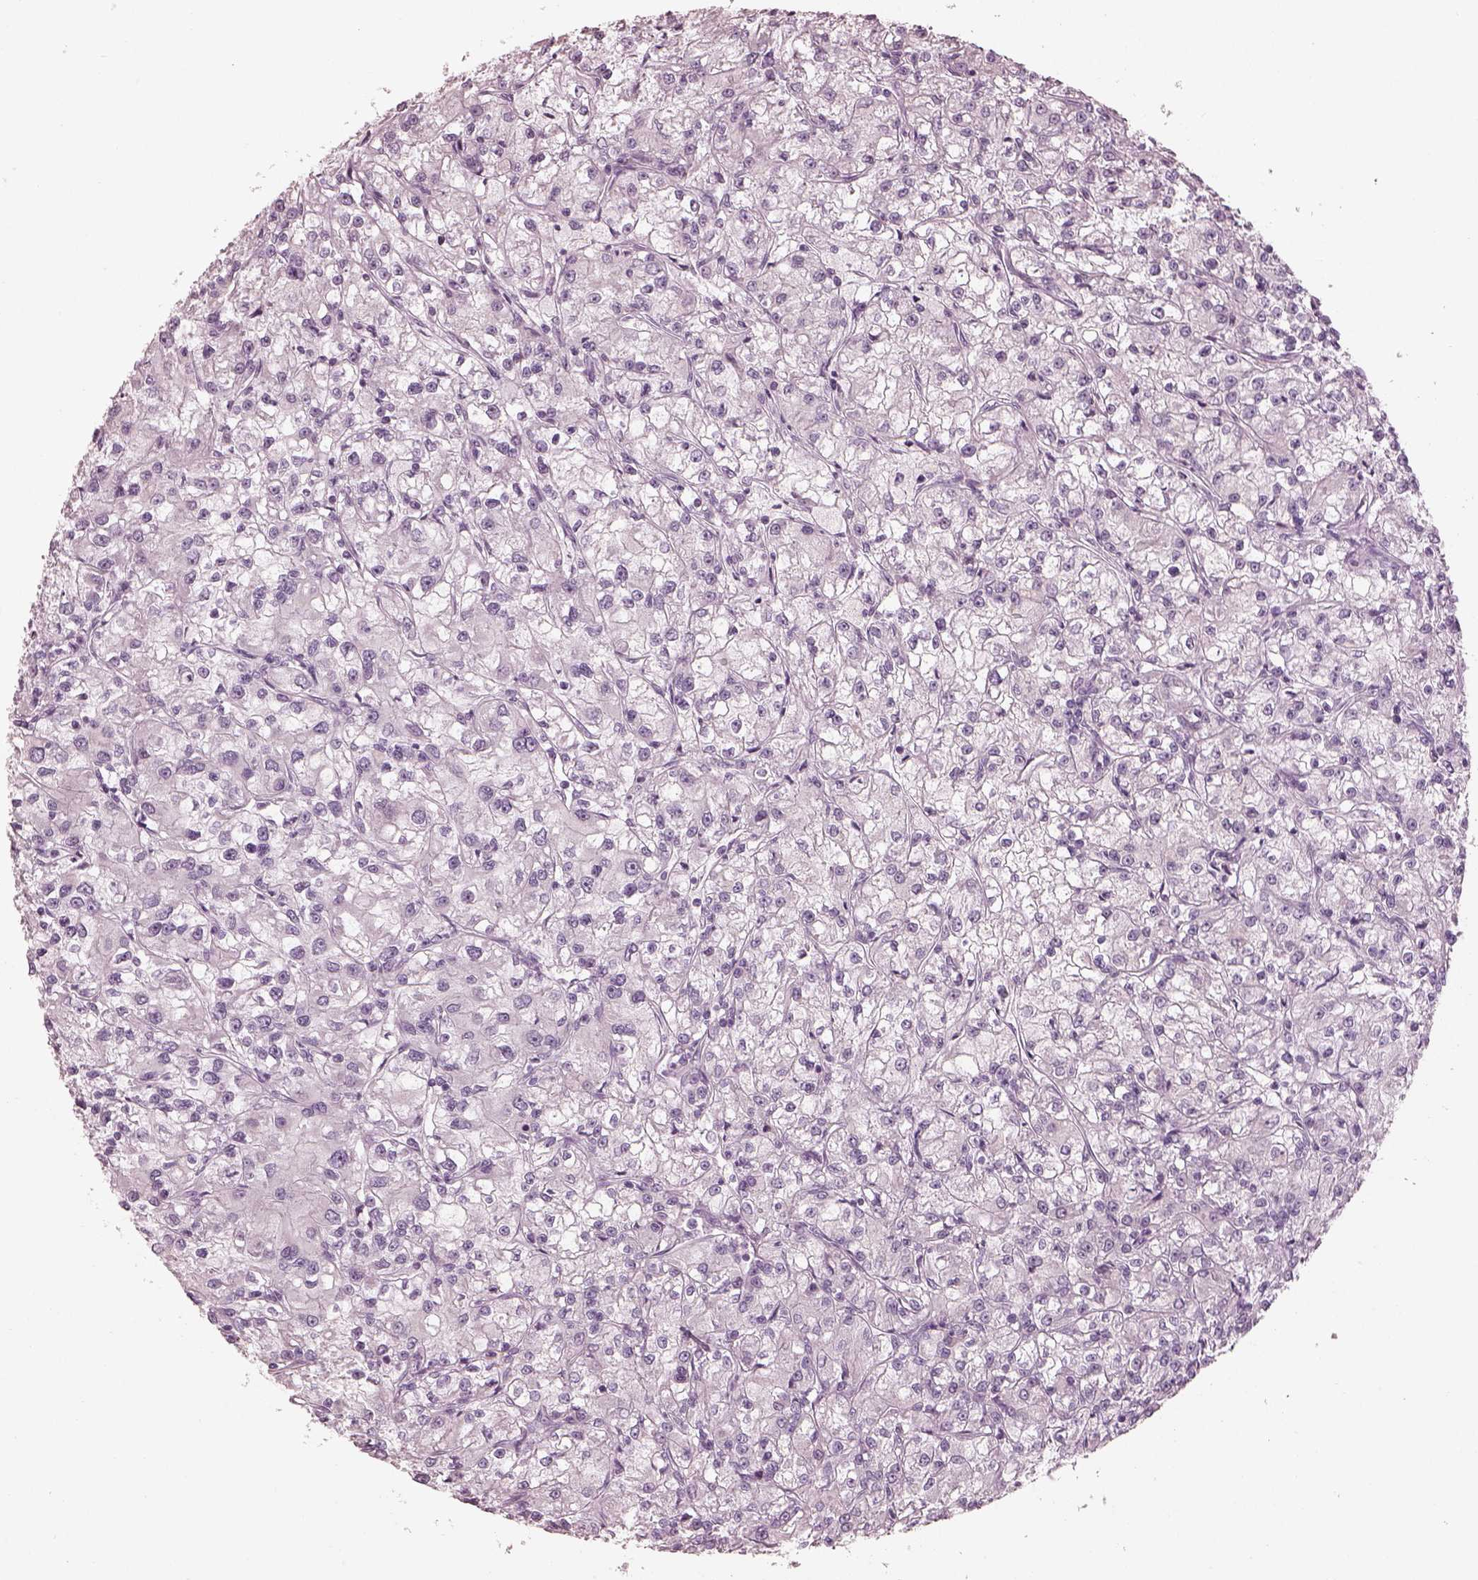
{"staining": {"intensity": "negative", "quantity": "none", "location": "none"}, "tissue": "renal cancer", "cell_type": "Tumor cells", "image_type": "cancer", "snomed": [{"axis": "morphology", "description": "Adenocarcinoma, NOS"}, {"axis": "topography", "description": "Kidney"}], "caption": "The image displays no significant staining in tumor cells of renal adenocarcinoma.", "gene": "RSPH9", "patient": {"sex": "female", "age": 59}}